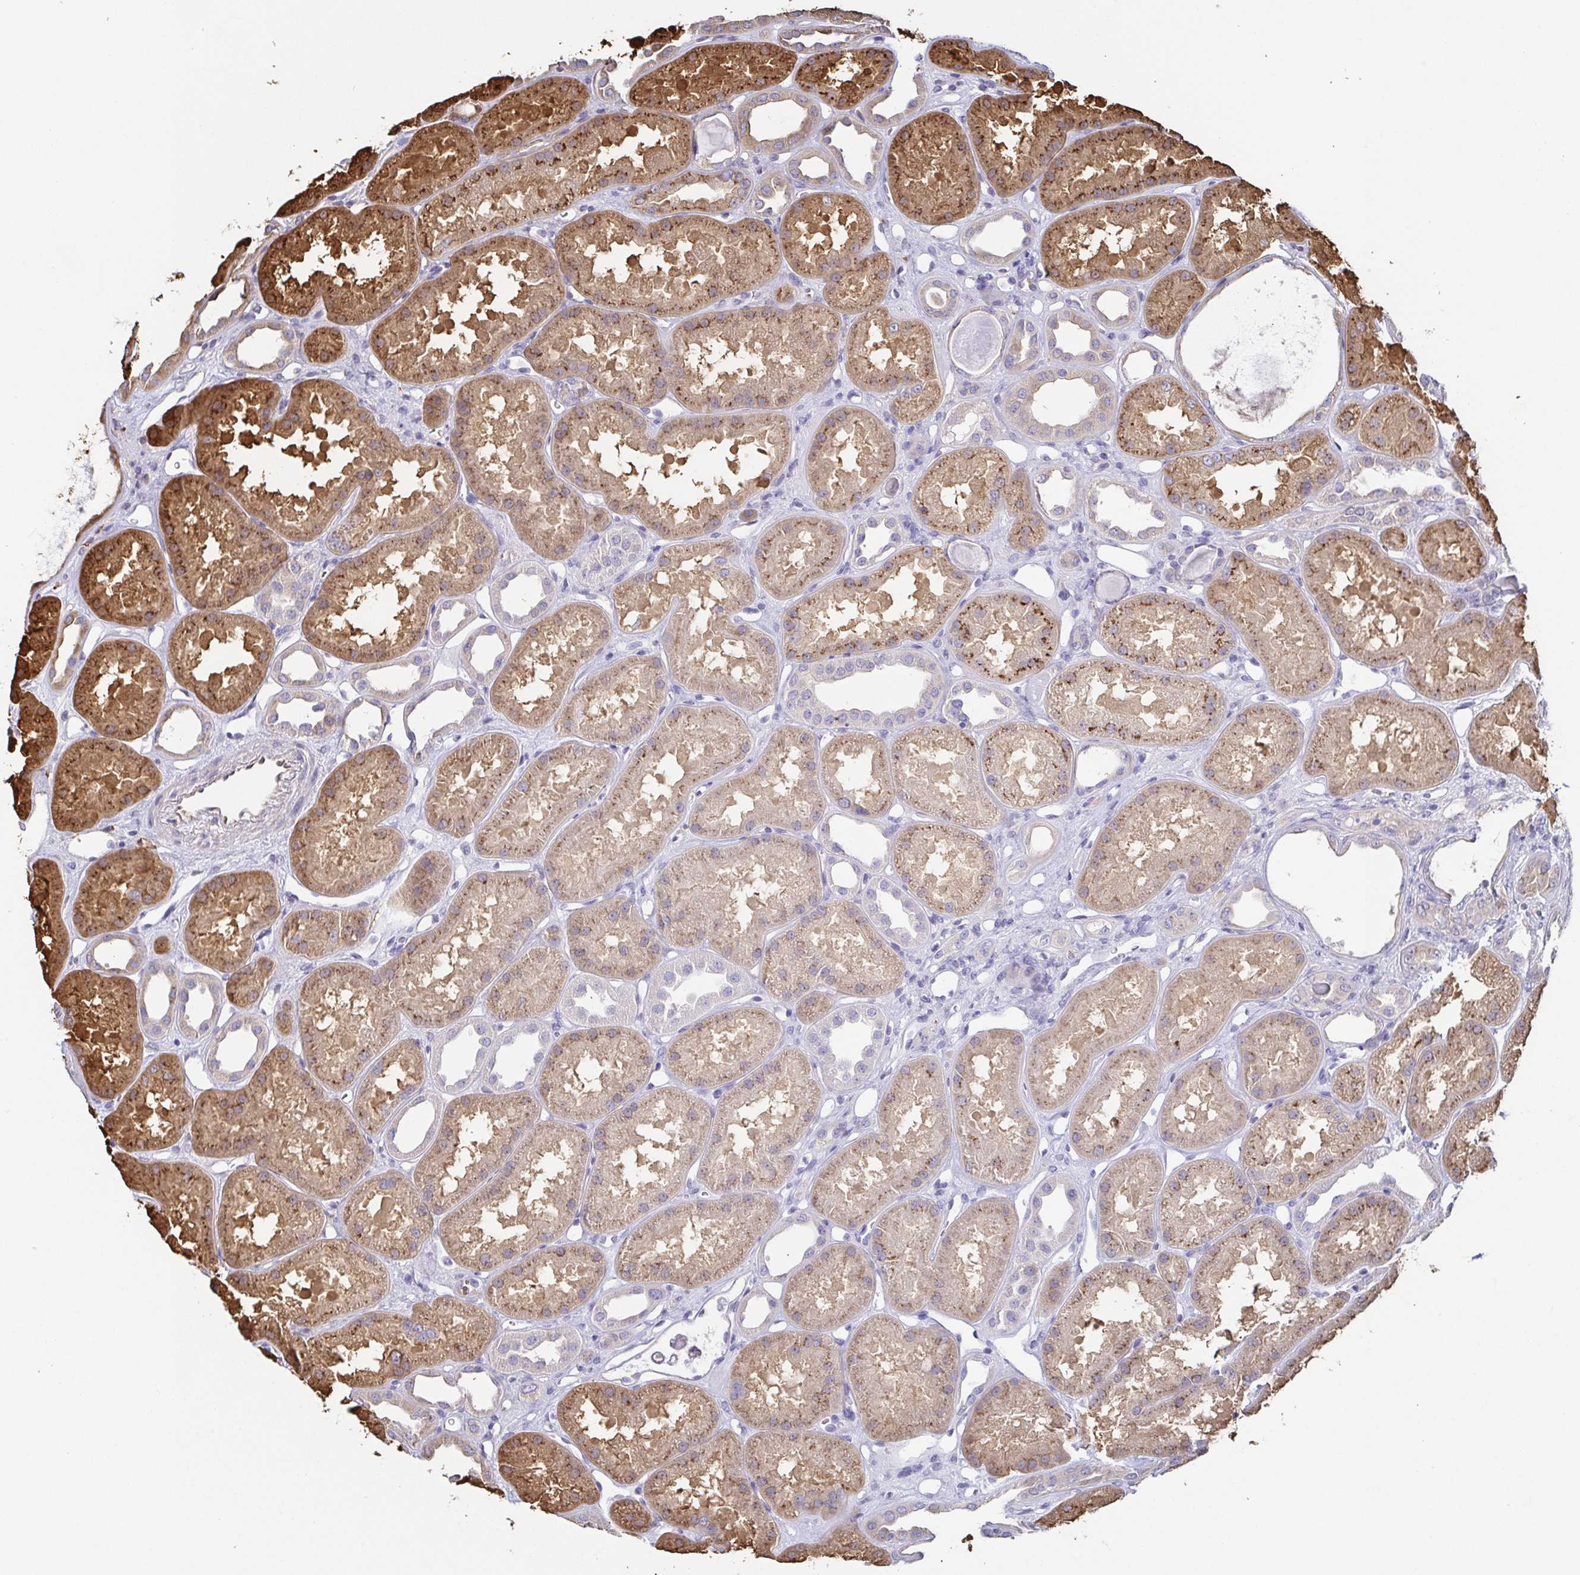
{"staining": {"intensity": "negative", "quantity": "none", "location": "none"}, "tissue": "kidney", "cell_type": "Cells in glomeruli", "image_type": "normal", "snomed": [{"axis": "morphology", "description": "Normal tissue, NOS"}, {"axis": "topography", "description": "Kidney"}], "caption": "Immunohistochemistry histopathology image of benign human kidney stained for a protein (brown), which demonstrates no positivity in cells in glomeruli. The staining is performed using DAB brown chromogen with nuclei counter-stained in using hematoxylin.", "gene": "EIF3D", "patient": {"sex": "male", "age": 61}}